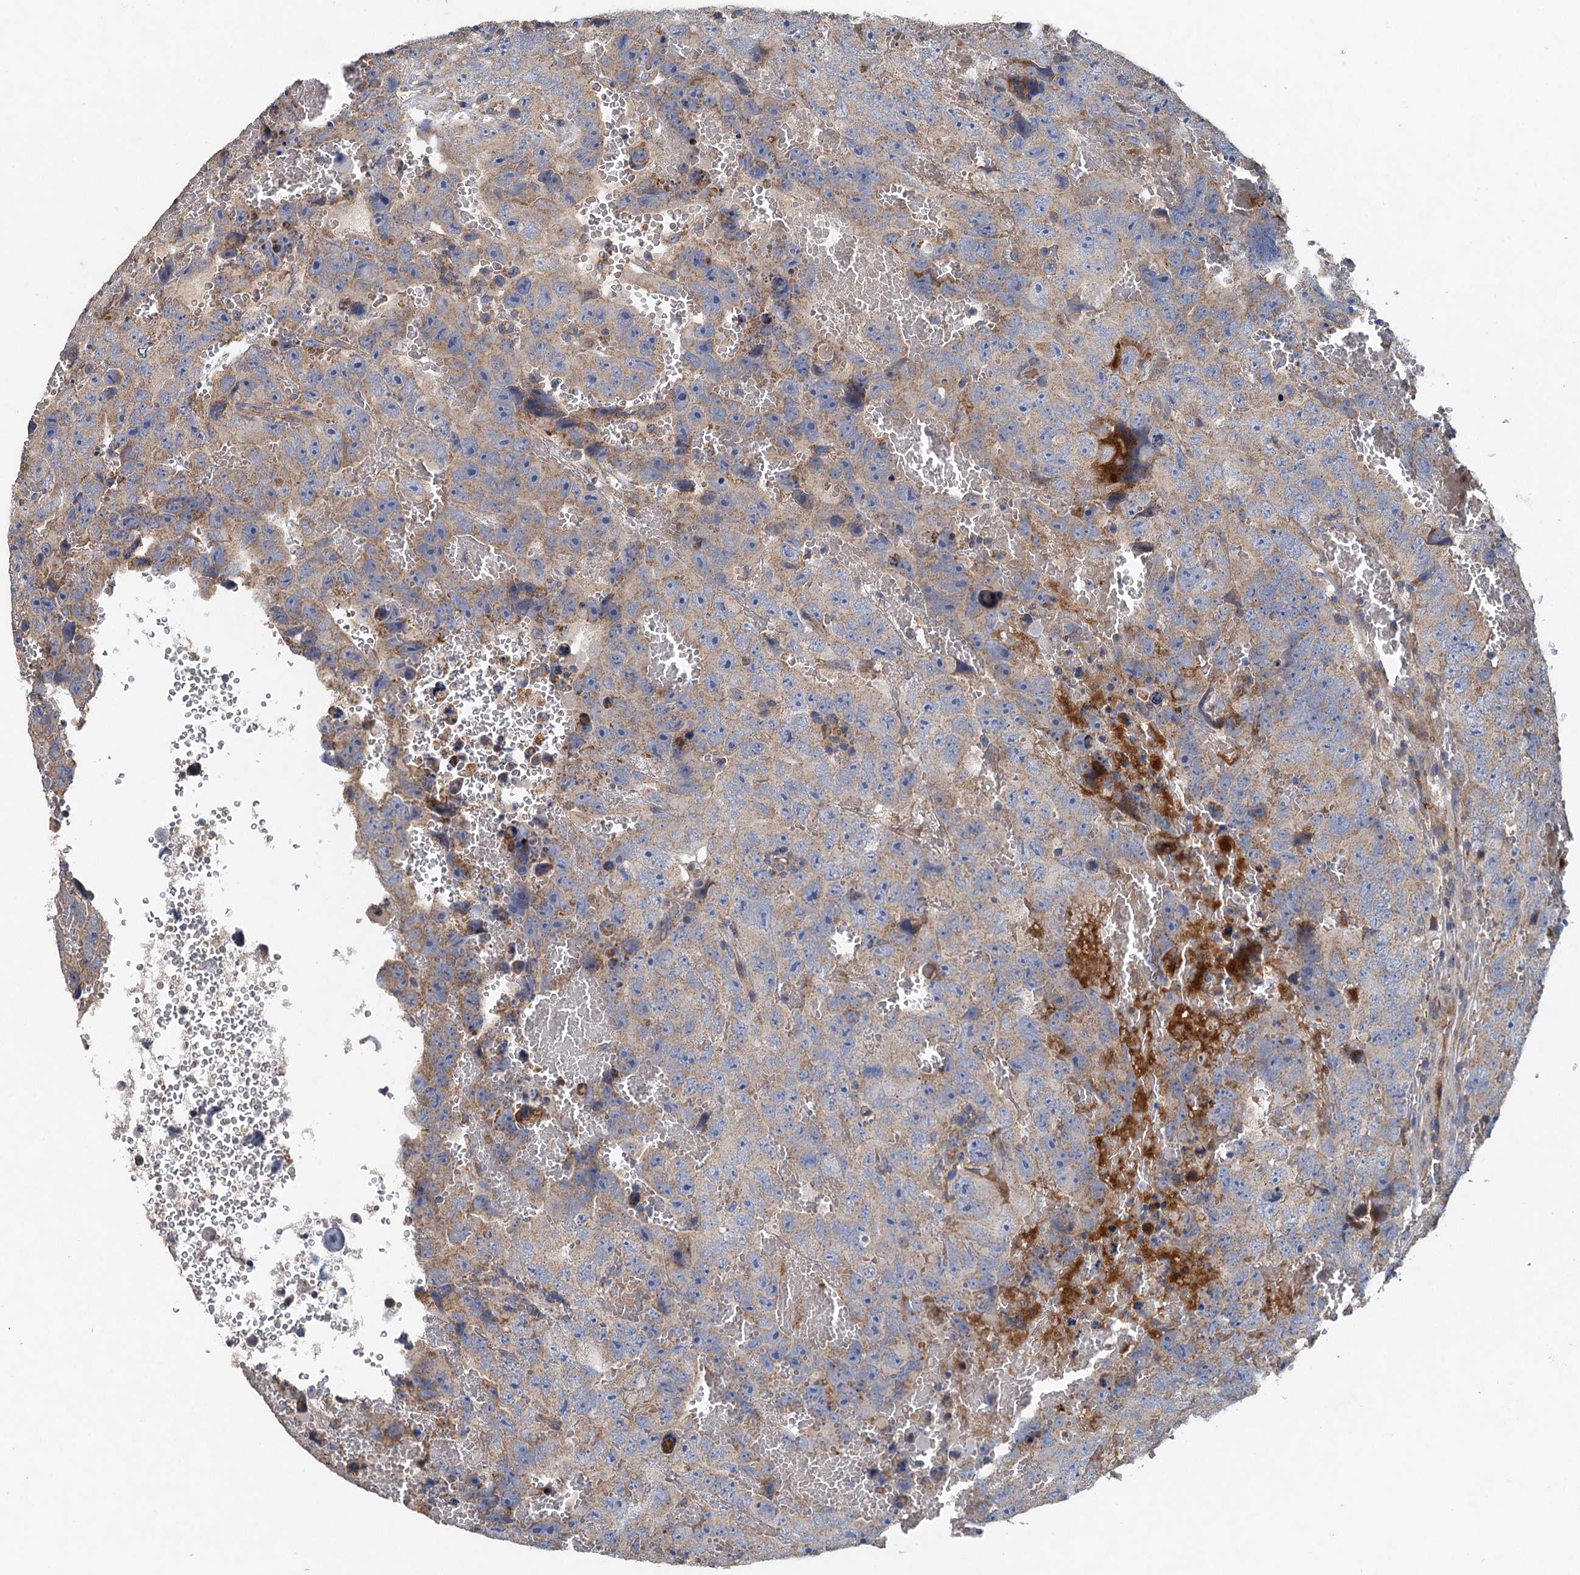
{"staining": {"intensity": "weak", "quantity": "<25%", "location": "cytoplasmic/membranous"}, "tissue": "testis cancer", "cell_type": "Tumor cells", "image_type": "cancer", "snomed": [{"axis": "morphology", "description": "Carcinoma, Embryonal, NOS"}, {"axis": "topography", "description": "Testis"}], "caption": "A photomicrograph of embryonal carcinoma (testis) stained for a protein displays no brown staining in tumor cells. (DAB immunohistochemistry (IHC) with hematoxylin counter stain).", "gene": "BCS1L", "patient": {"sex": "male", "age": 45}}